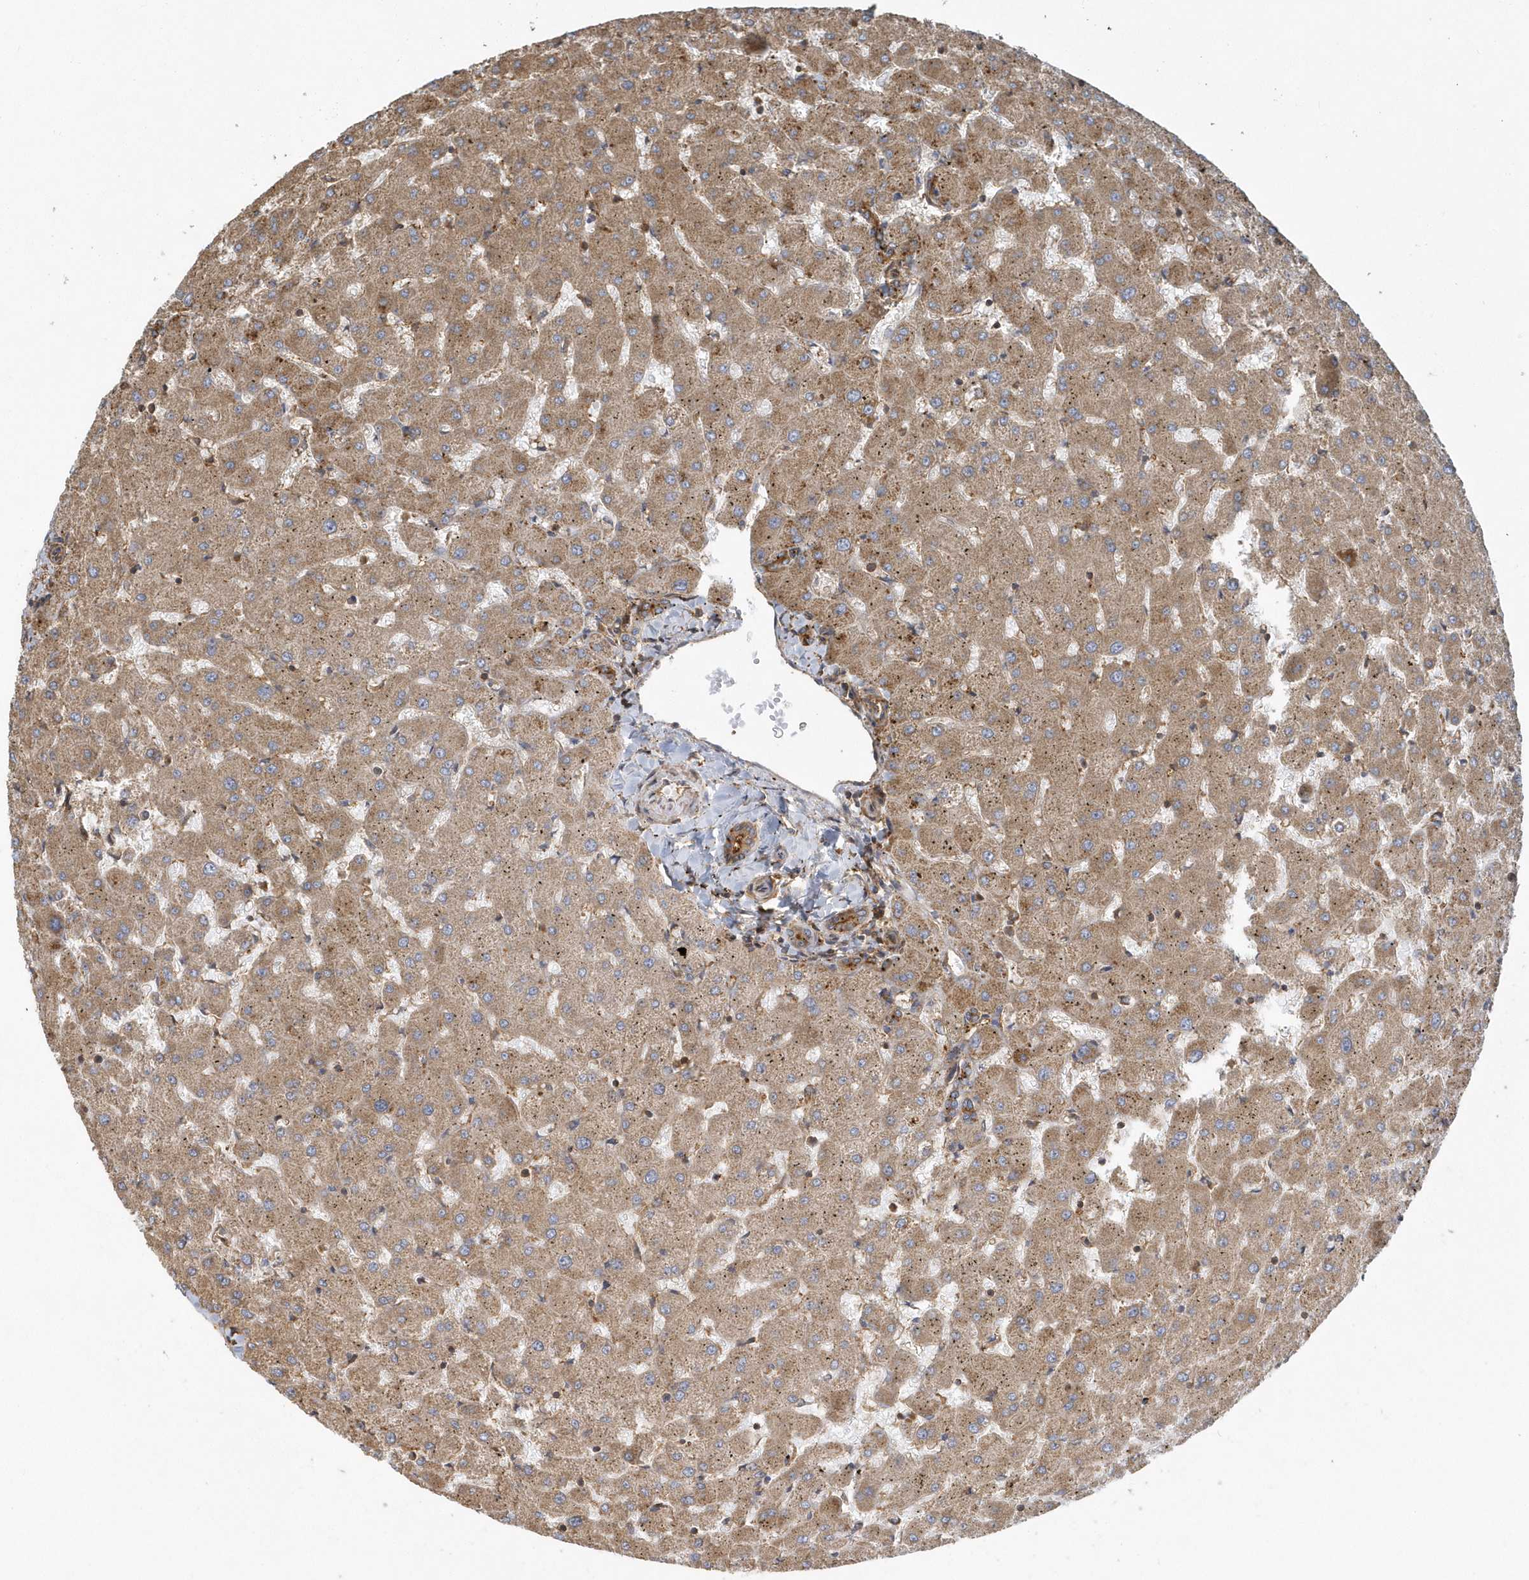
{"staining": {"intensity": "moderate", "quantity": ">75%", "location": "cytoplasmic/membranous"}, "tissue": "liver", "cell_type": "Cholangiocytes", "image_type": "normal", "snomed": [{"axis": "morphology", "description": "Normal tissue, NOS"}, {"axis": "topography", "description": "Liver"}], "caption": "IHC photomicrograph of normal liver: human liver stained using IHC exhibits medium levels of moderate protein expression localized specifically in the cytoplasmic/membranous of cholangiocytes, appearing as a cytoplasmic/membranous brown color.", "gene": "TRAIP", "patient": {"sex": "female", "age": 63}}